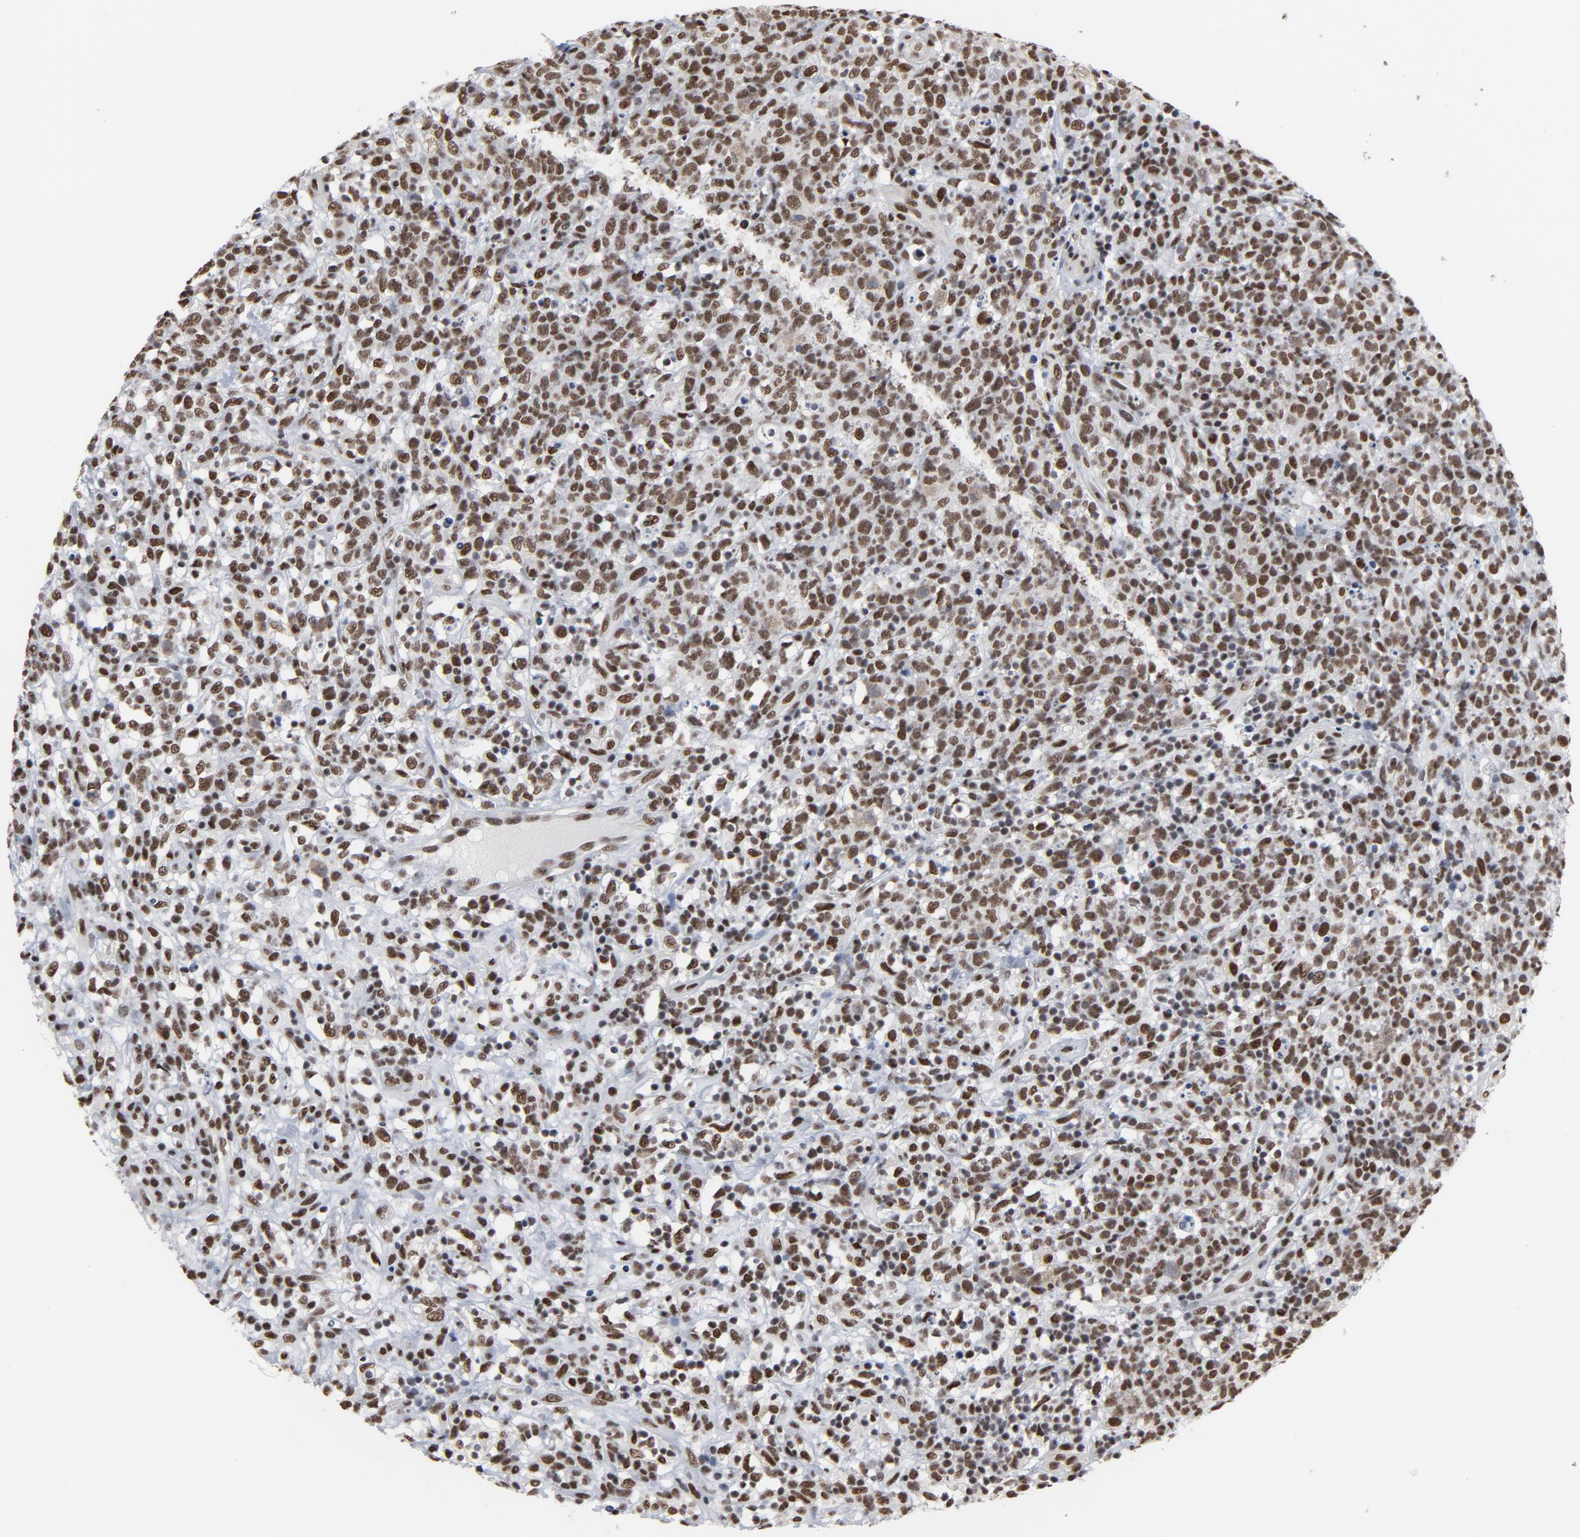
{"staining": {"intensity": "moderate", "quantity": ">75%", "location": "nuclear"}, "tissue": "lymphoma", "cell_type": "Tumor cells", "image_type": "cancer", "snomed": [{"axis": "morphology", "description": "Malignant lymphoma, non-Hodgkin's type, High grade"}, {"axis": "topography", "description": "Lymph node"}], "caption": "A brown stain labels moderate nuclear staining of a protein in human high-grade malignant lymphoma, non-Hodgkin's type tumor cells.", "gene": "MRE11", "patient": {"sex": "female", "age": 73}}